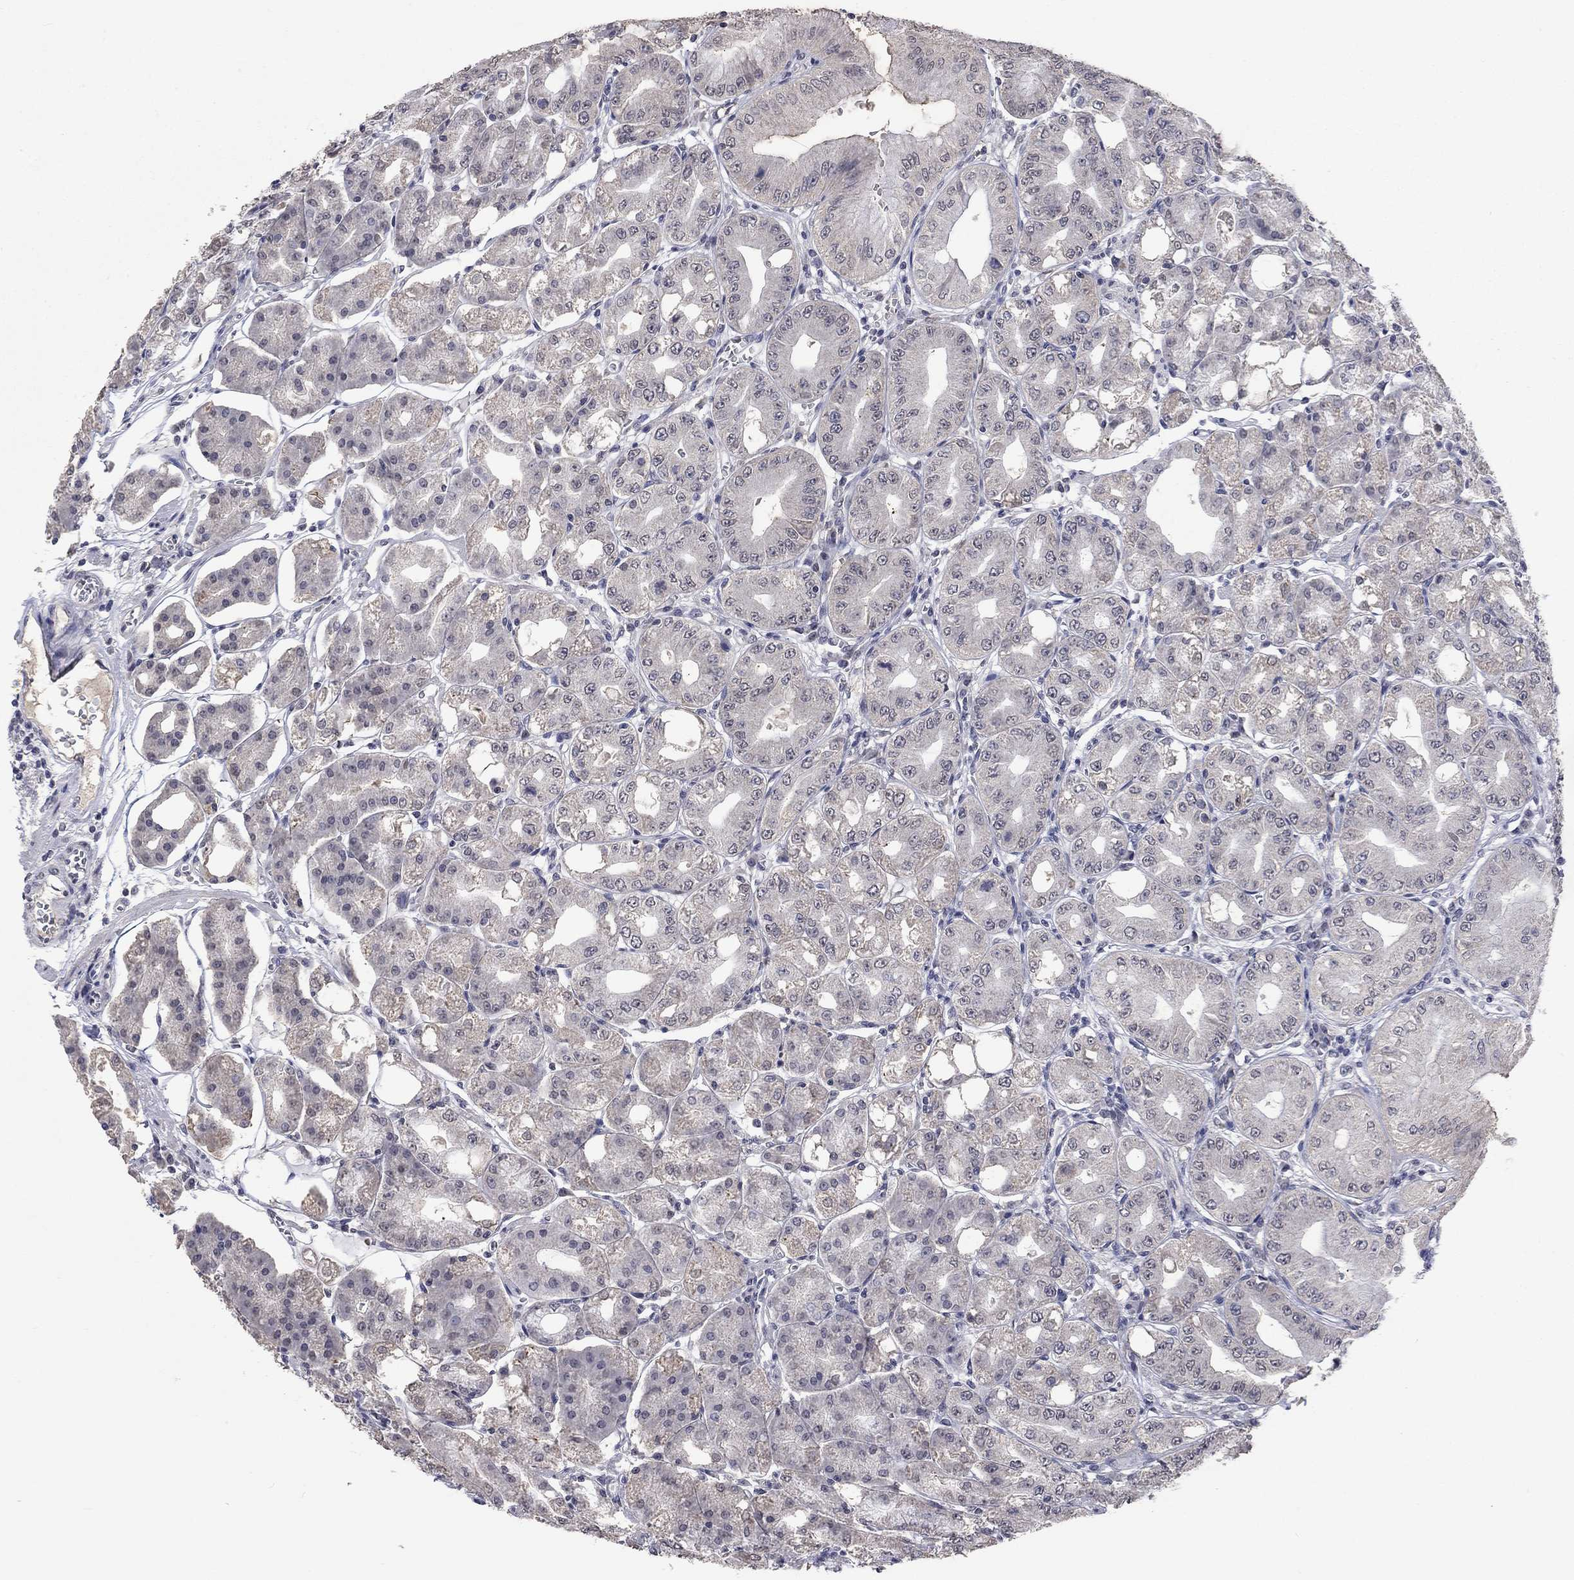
{"staining": {"intensity": "weak", "quantity": "<25%", "location": "cytoplasmic/membranous"}, "tissue": "stomach", "cell_type": "Glandular cells", "image_type": "normal", "snomed": [{"axis": "morphology", "description": "Normal tissue, NOS"}, {"axis": "topography", "description": "Stomach, lower"}], "caption": "A micrograph of stomach stained for a protein reveals no brown staining in glandular cells. (DAB (3,3'-diaminobenzidine) immunohistochemistry visualized using brightfield microscopy, high magnification).", "gene": "SPATA33", "patient": {"sex": "male", "age": 71}}